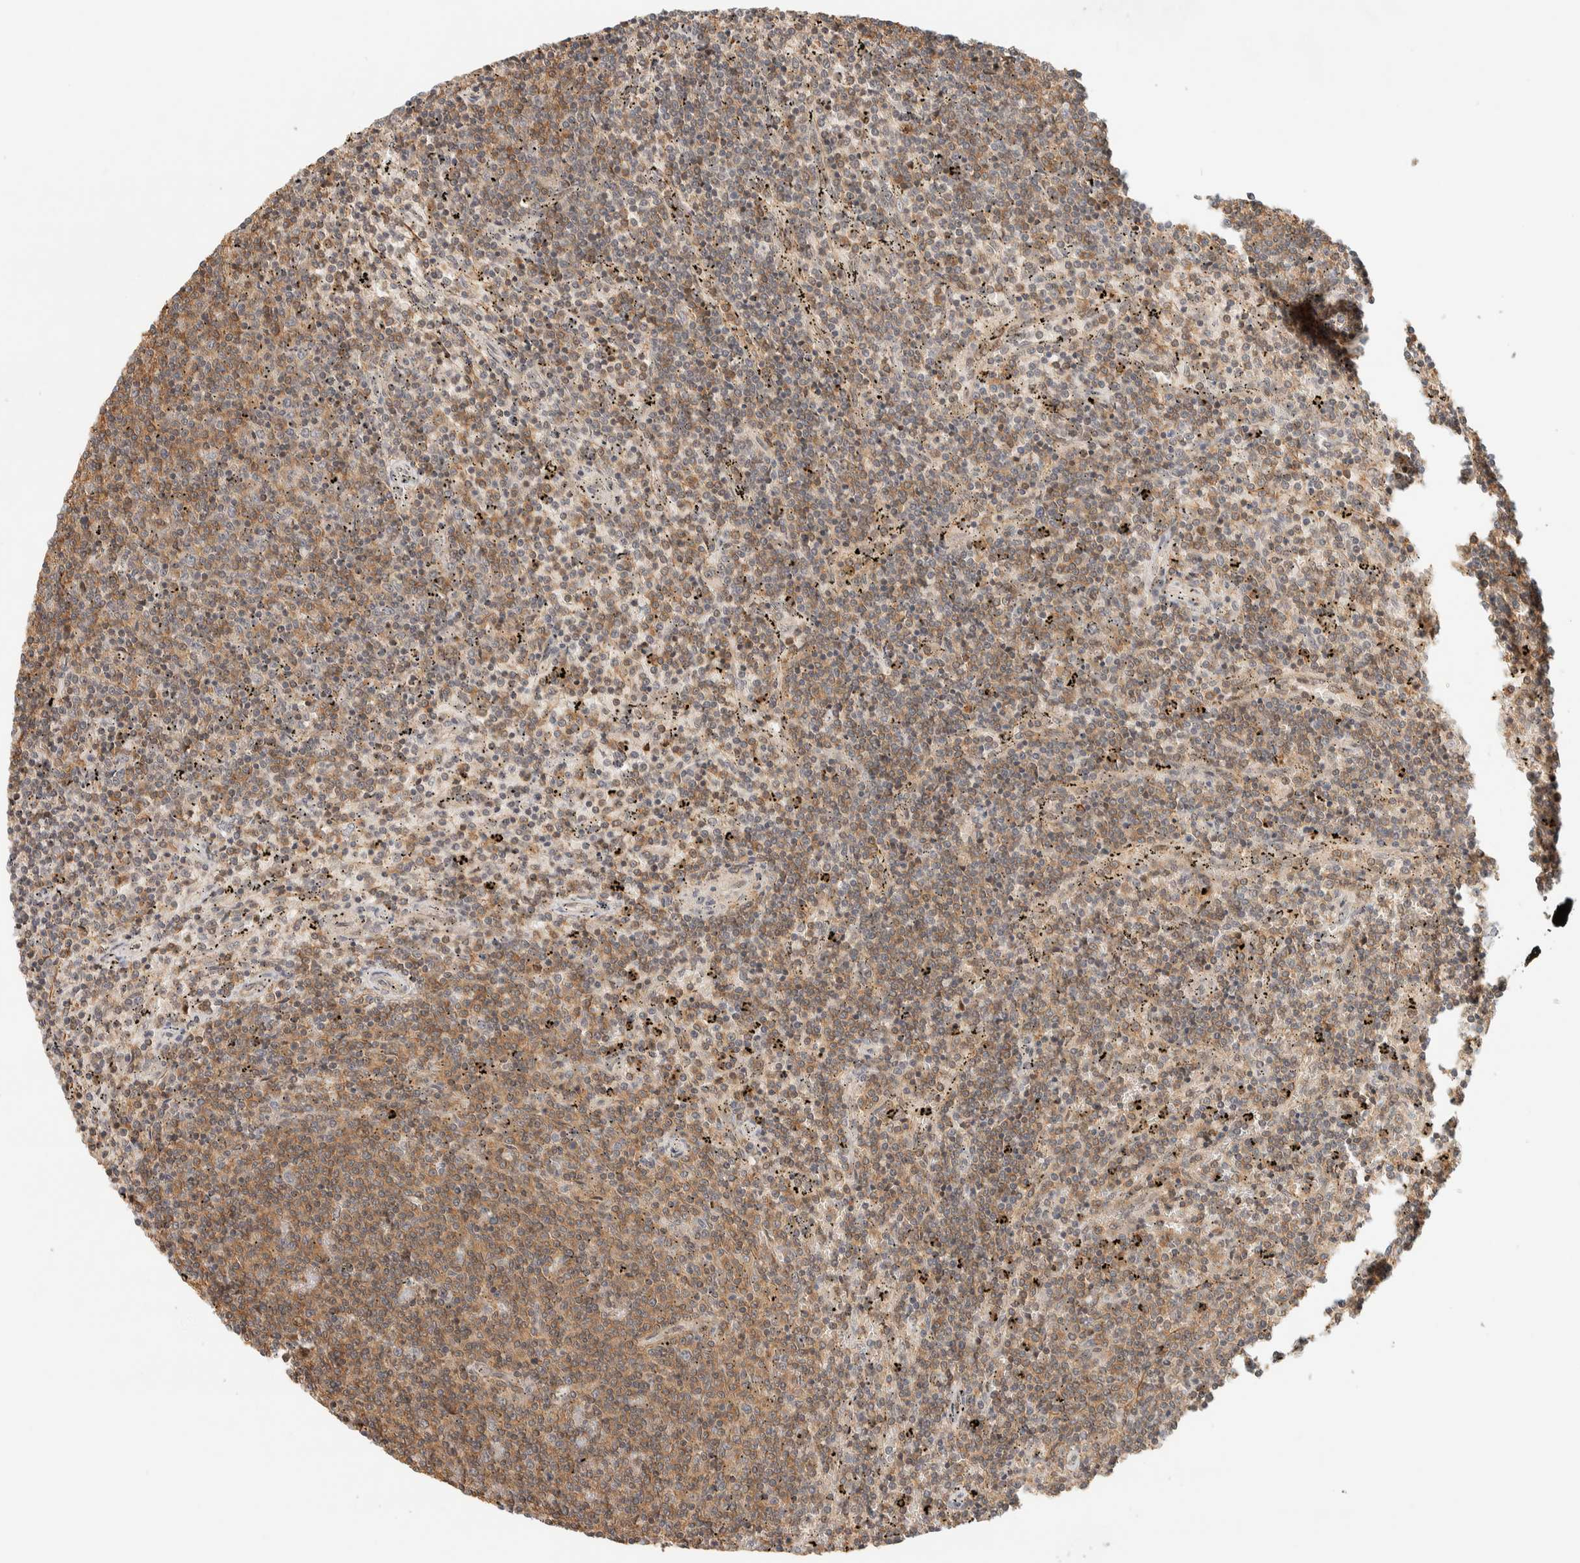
{"staining": {"intensity": "moderate", "quantity": ">75%", "location": "cytoplasmic/membranous"}, "tissue": "lymphoma", "cell_type": "Tumor cells", "image_type": "cancer", "snomed": [{"axis": "morphology", "description": "Malignant lymphoma, non-Hodgkin's type, Low grade"}, {"axis": "topography", "description": "Spleen"}], "caption": "IHC staining of lymphoma, which demonstrates medium levels of moderate cytoplasmic/membranous expression in about >75% of tumor cells indicating moderate cytoplasmic/membranous protein expression. The staining was performed using DAB (3,3'-diaminobenzidine) (brown) for protein detection and nuclei were counterstained in hematoxylin (blue).", "gene": "ARFGEF1", "patient": {"sex": "female", "age": 50}}